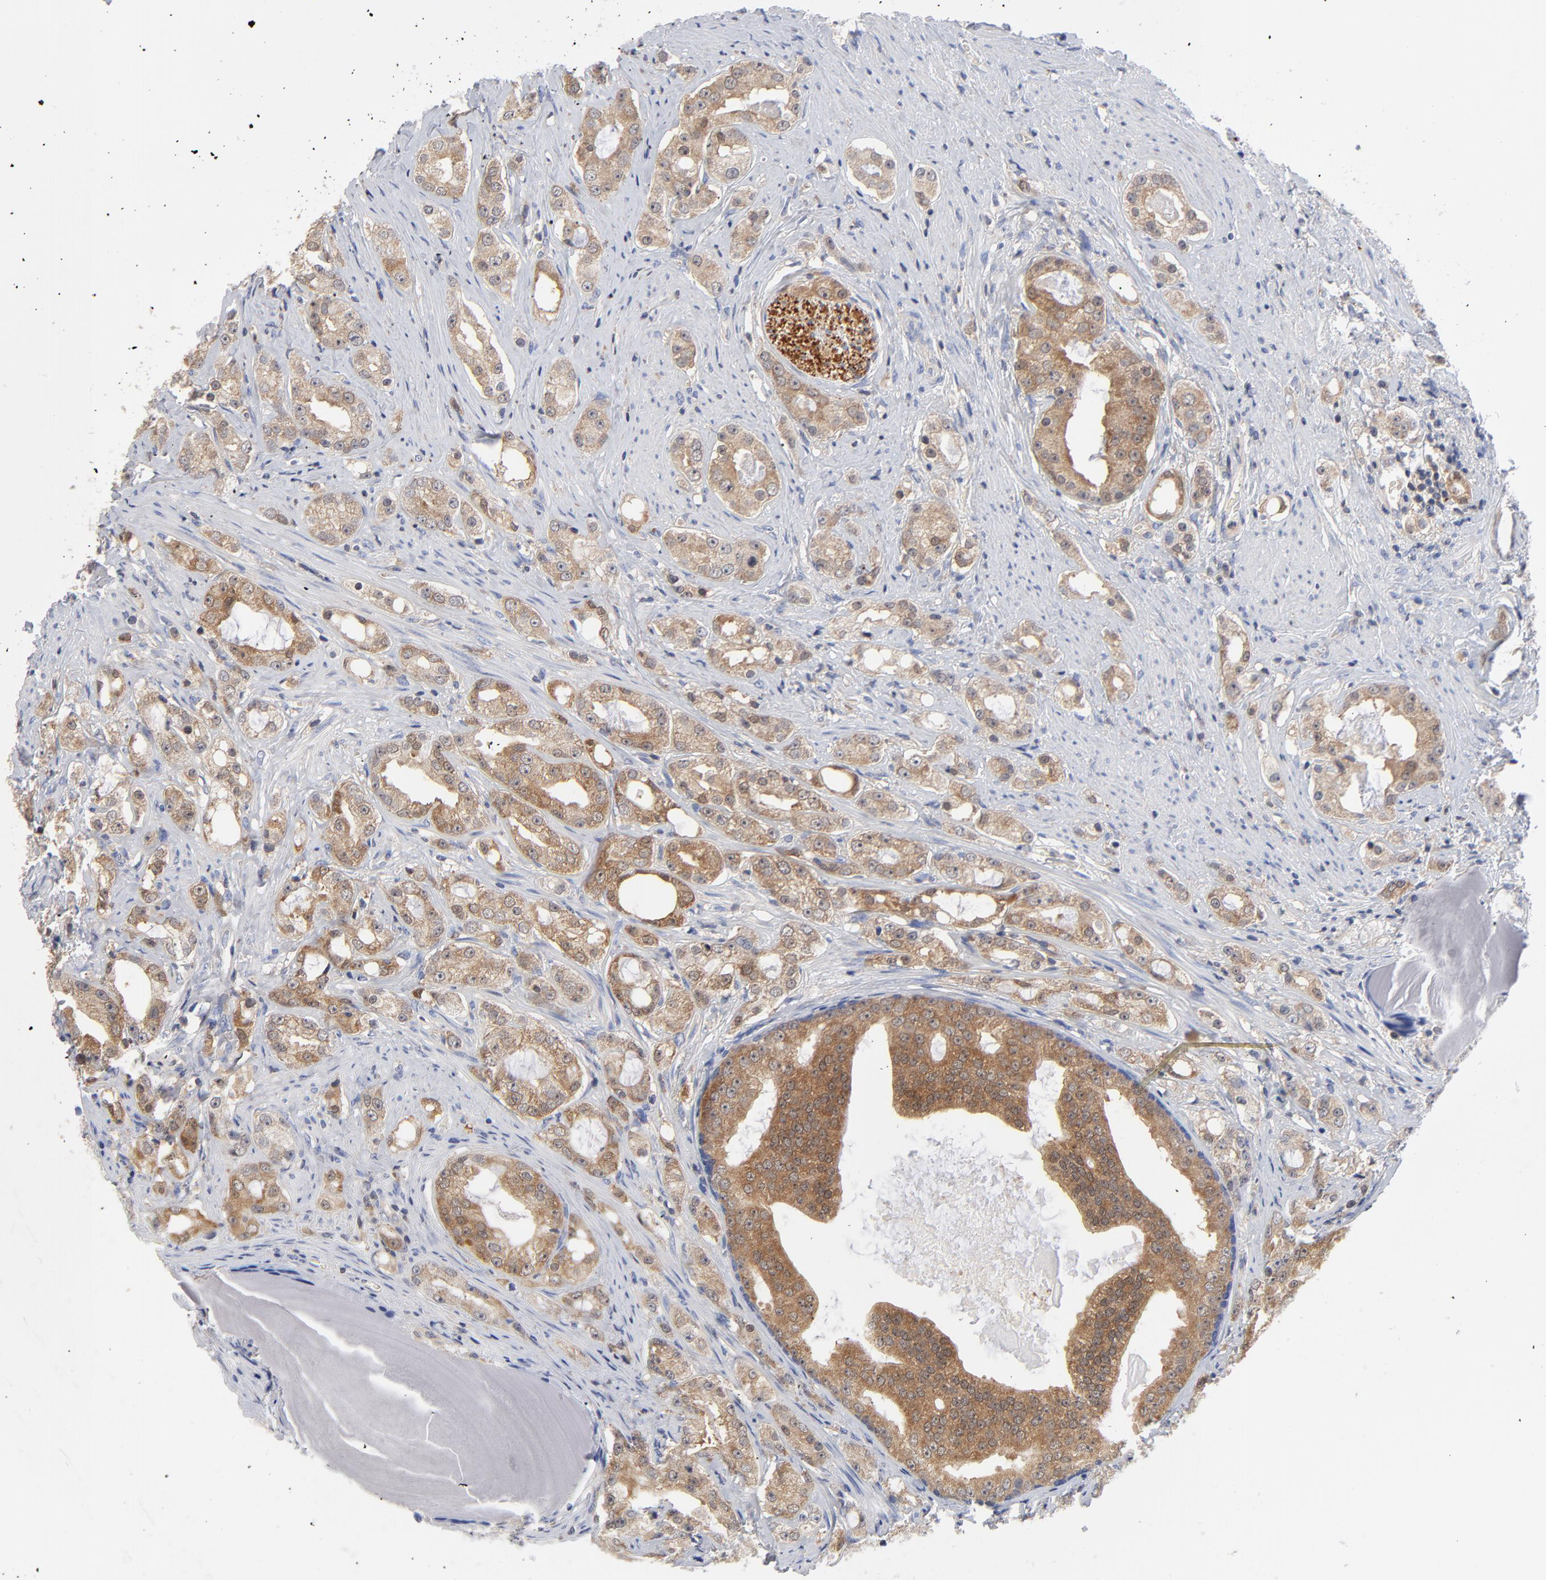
{"staining": {"intensity": "moderate", "quantity": ">75%", "location": "cytoplasmic/membranous"}, "tissue": "prostate cancer", "cell_type": "Tumor cells", "image_type": "cancer", "snomed": [{"axis": "morphology", "description": "Adenocarcinoma, High grade"}, {"axis": "topography", "description": "Prostate"}], "caption": "Immunohistochemical staining of human prostate cancer (high-grade adenocarcinoma) reveals medium levels of moderate cytoplasmic/membranous staining in about >75% of tumor cells.", "gene": "CAB39L", "patient": {"sex": "male", "age": 68}}